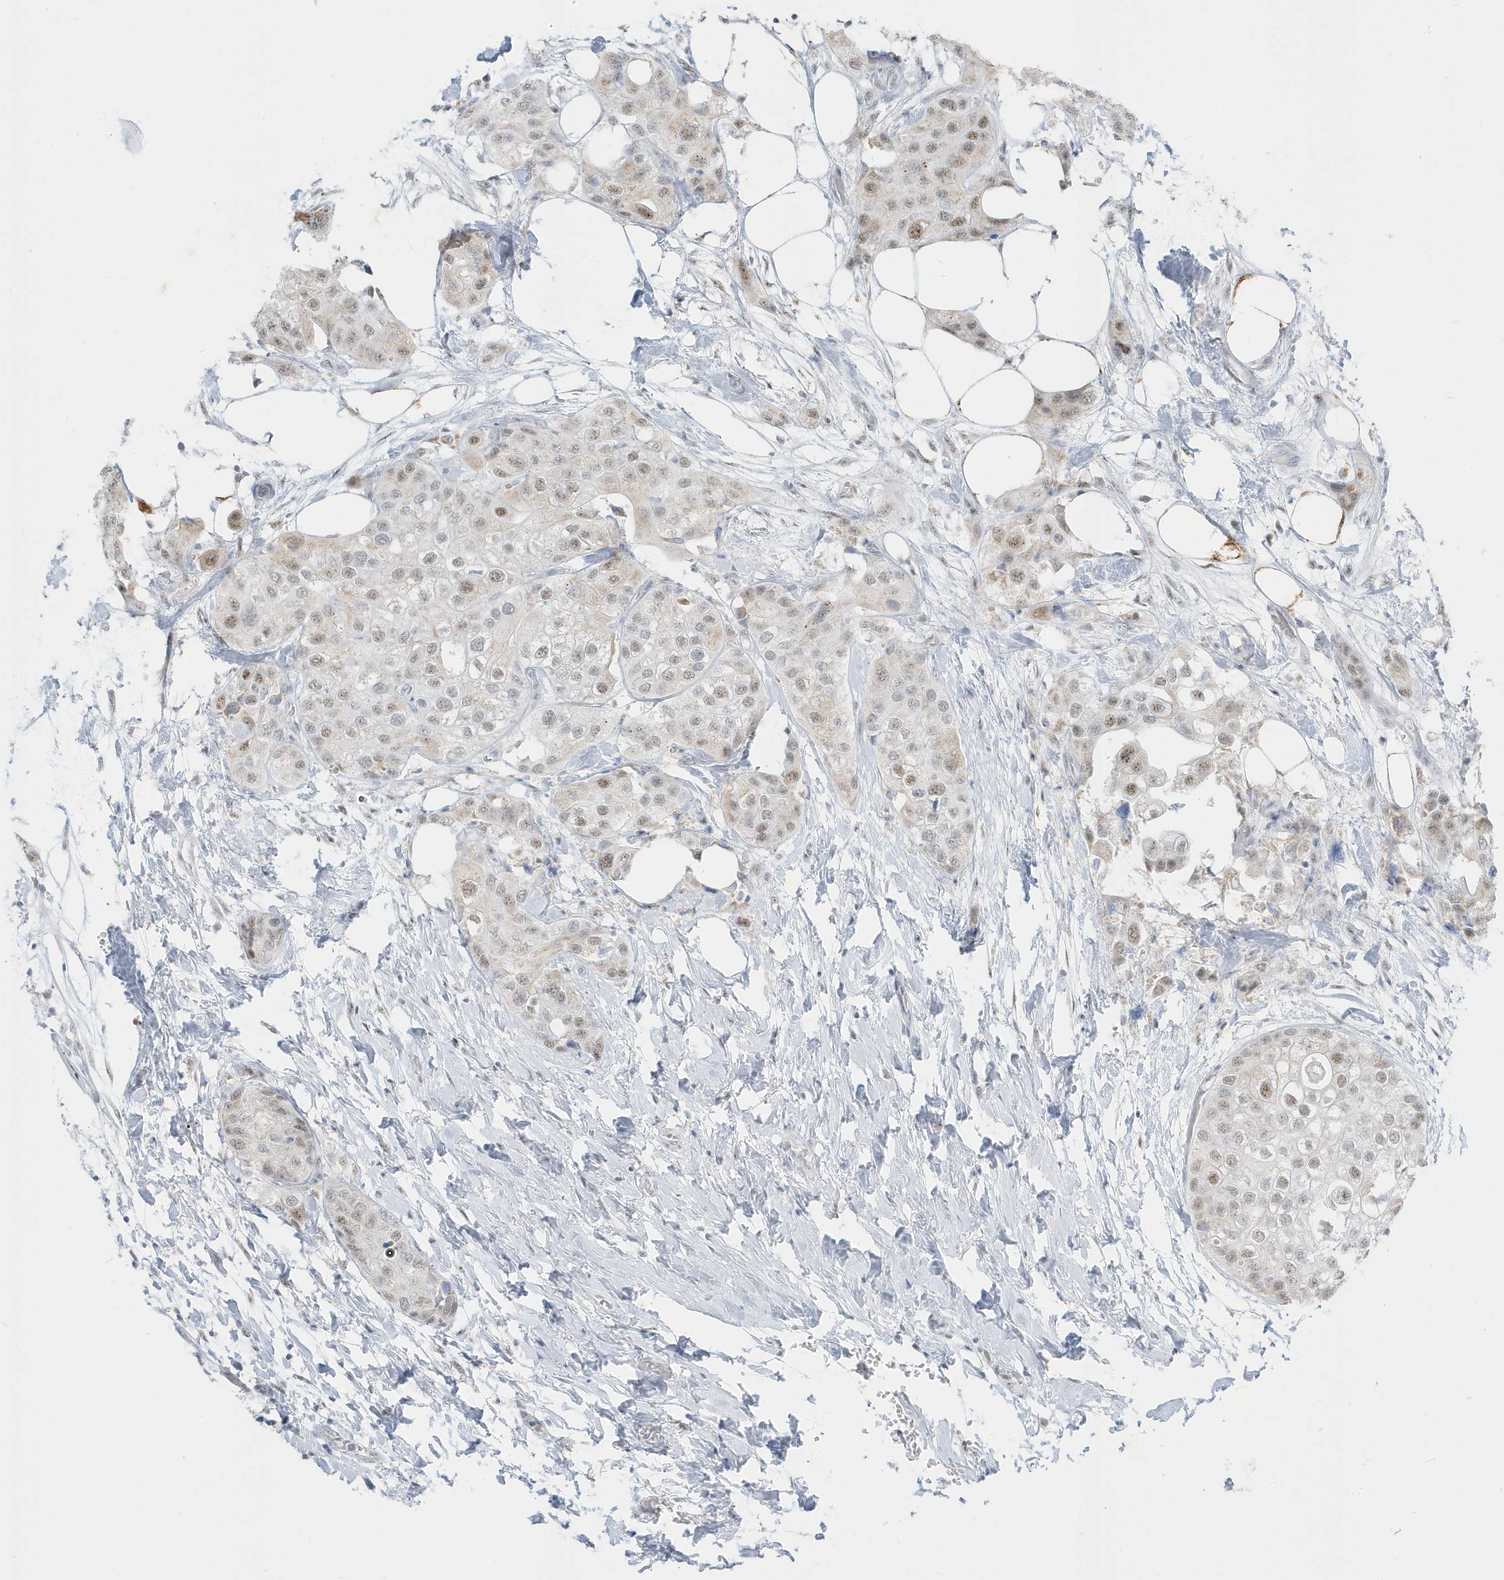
{"staining": {"intensity": "weak", "quantity": ">75%", "location": "nuclear"}, "tissue": "urothelial cancer", "cell_type": "Tumor cells", "image_type": "cancer", "snomed": [{"axis": "morphology", "description": "Urothelial carcinoma, High grade"}, {"axis": "topography", "description": "Urinary bladder"}], "caption": "Immunohistochemistry micrograph of human urothelial carcinoma (high-grade) stained for a protein (brown), which shows low levels of weak nuclear staining in about >75% of tumor cells.", "gene": "PLEKHN1", "patient": {"sex": "male", "age": 64}}